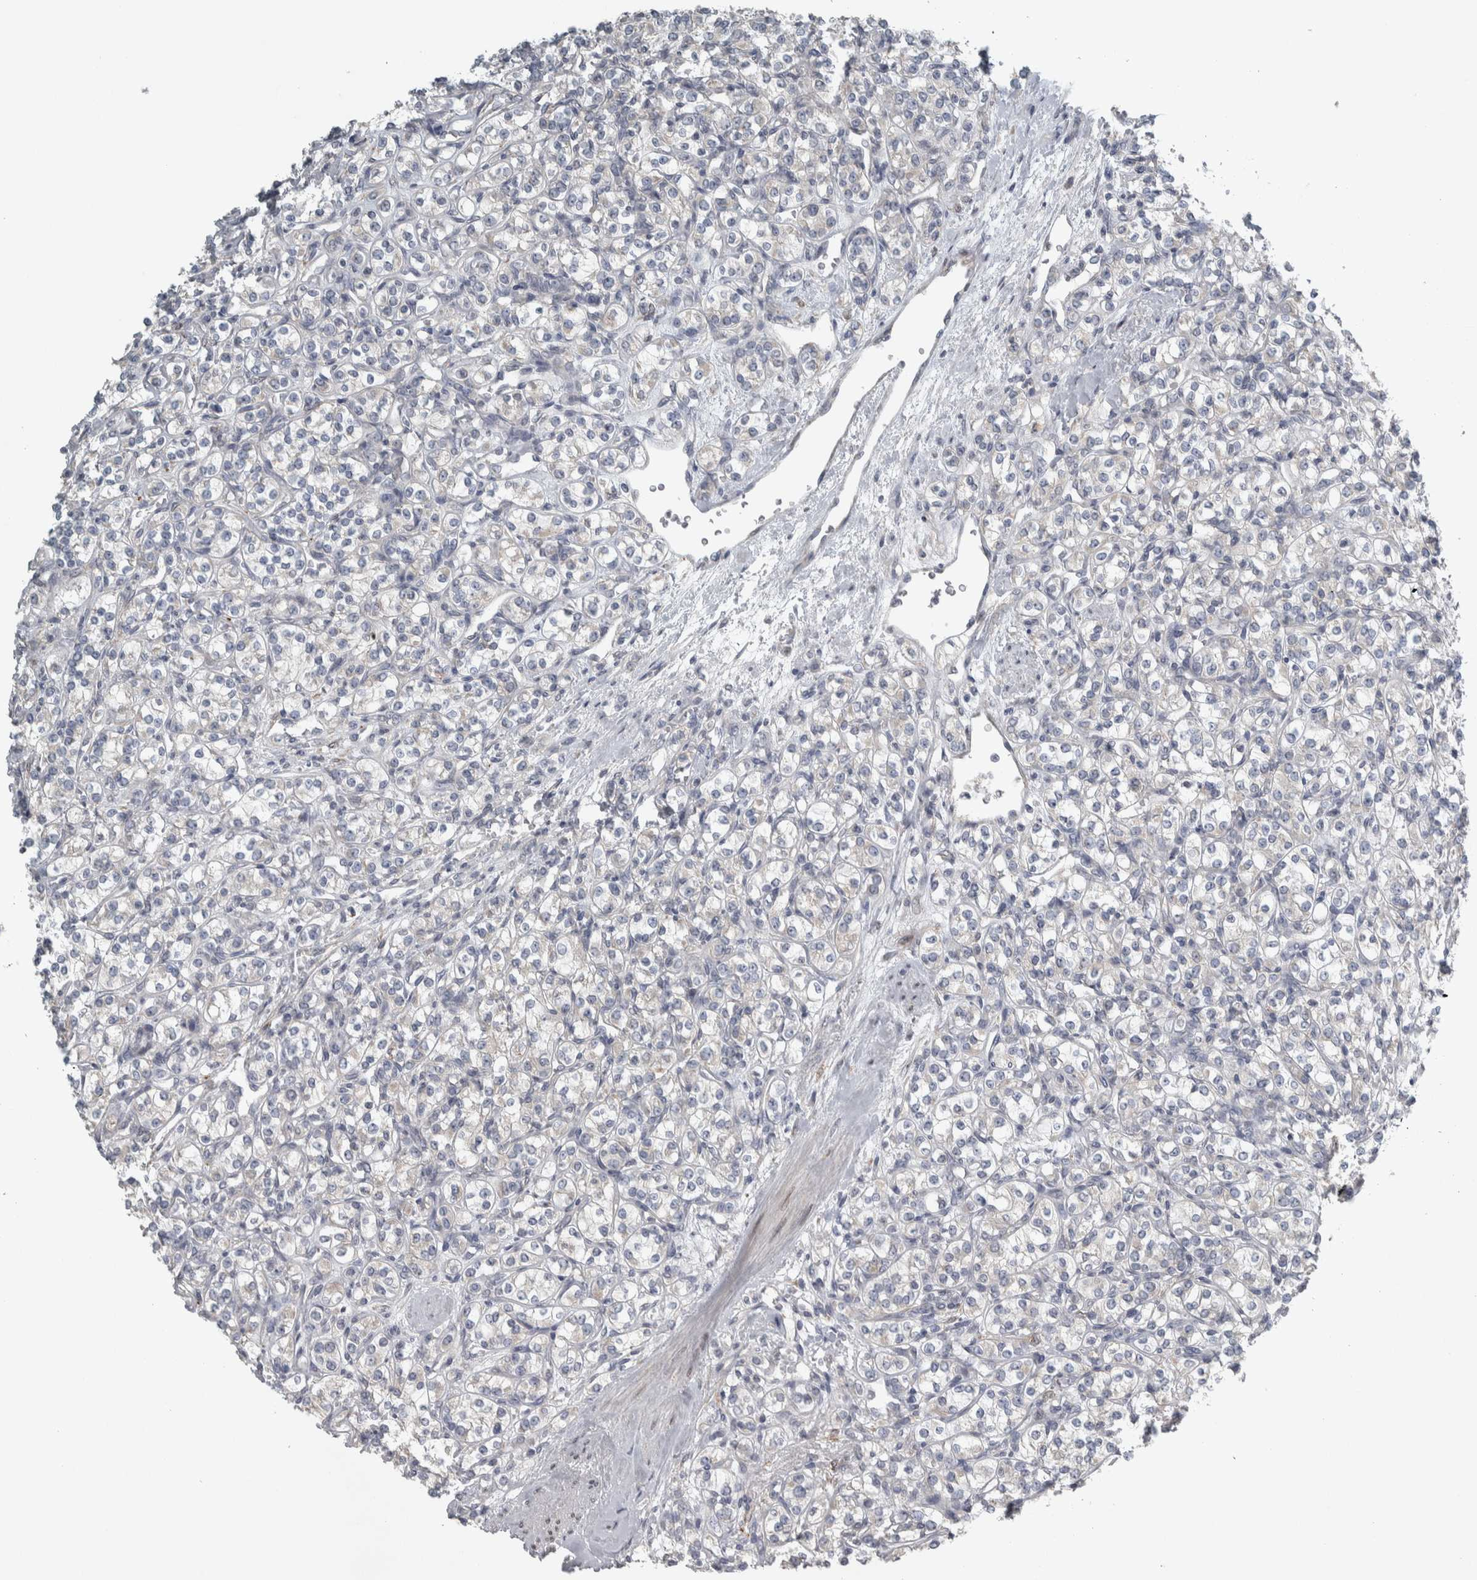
{"staining": {"intensity": "negative", "quantity": "none", "location": "none"}, "tissue": "renal cancer", "cell_type": "Tumor cells", "image_type": "cancer", "snomed": [{"axis": "morphology", "description": "Adenocarcinoma, NOS"}, {"axis": "topography", "description": "Kidney"}], "caption": "IHC of human renal cancer reveals no expression in tumor cells.", "gene": "SIGMAR1", "patient": {"sex": "male", "age": 77}}